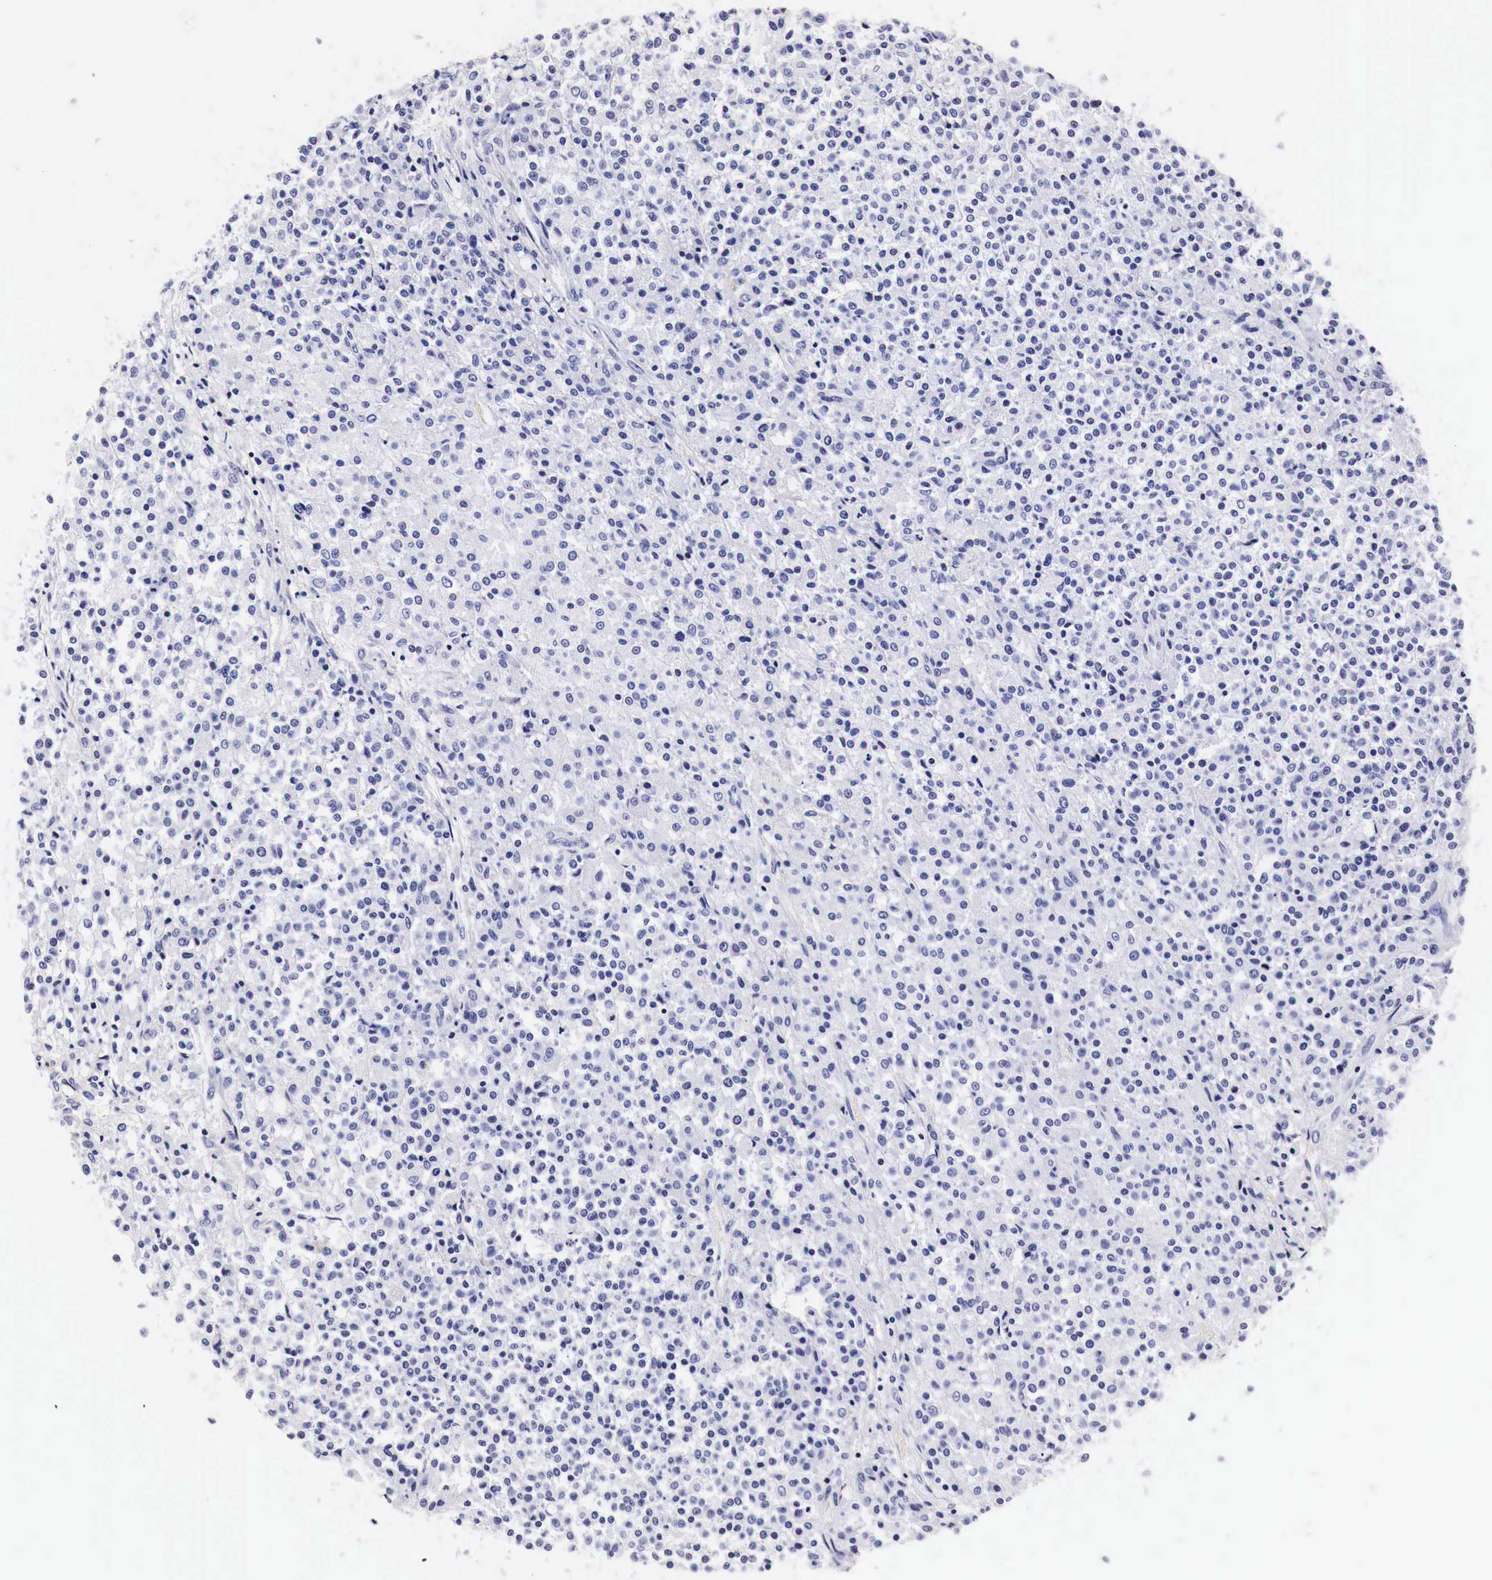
{"staining": {"intensity": "negative", "quantity": "none", "location": "none"}, "tissue": "testis cancer", "cell_type": "Tumor cells", "image_type": "cancer", "snomed": [{"axis": "morphology", "description": "Seminoma, NOS"}, {"axis": "topography", "description": "Testis"}], "caption": "Immunohistochemical staining of seminoma (testis) exhibits no significant positivity in tumor cells. The staining is performed using DAB brown chromogen with nuclei counter-stained in using hematoxylin.", "gene": "EGFR", "patient": {"sex": "male", "age": 59}}